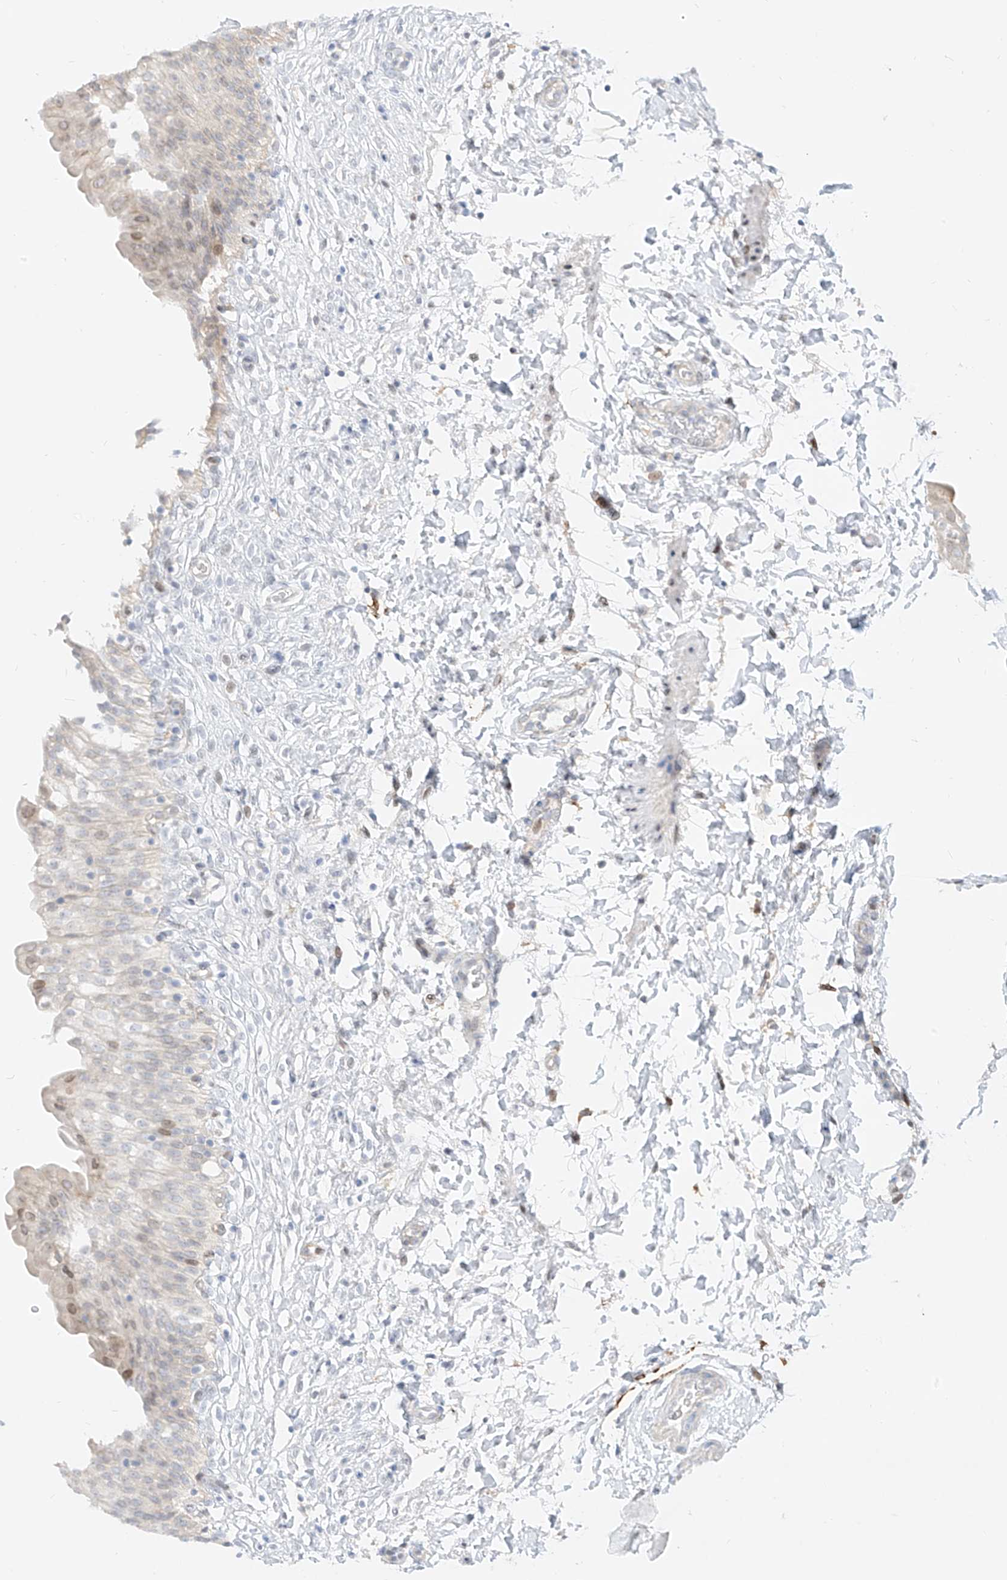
{"staining": {"intensity": "moderate", "quantity": "<25%", "location": "nuclear"}, "tissue": "urinary bladder", "cell_type": "Urothelial cells", "image_type": "normal", "snomed": [{"axis": "morphology", "description": "Normal tissue, NOS"}, {"axis": "topography", "description": "Urinary bladder"}], "caption": "This is a histology image of immunohistochemistry staining of benign urinary bladder, which shows moderate staining in the nuclear of urothelial cells.", "gene": "NHSL1", "patient": {"sex": "male", "age": 55}}